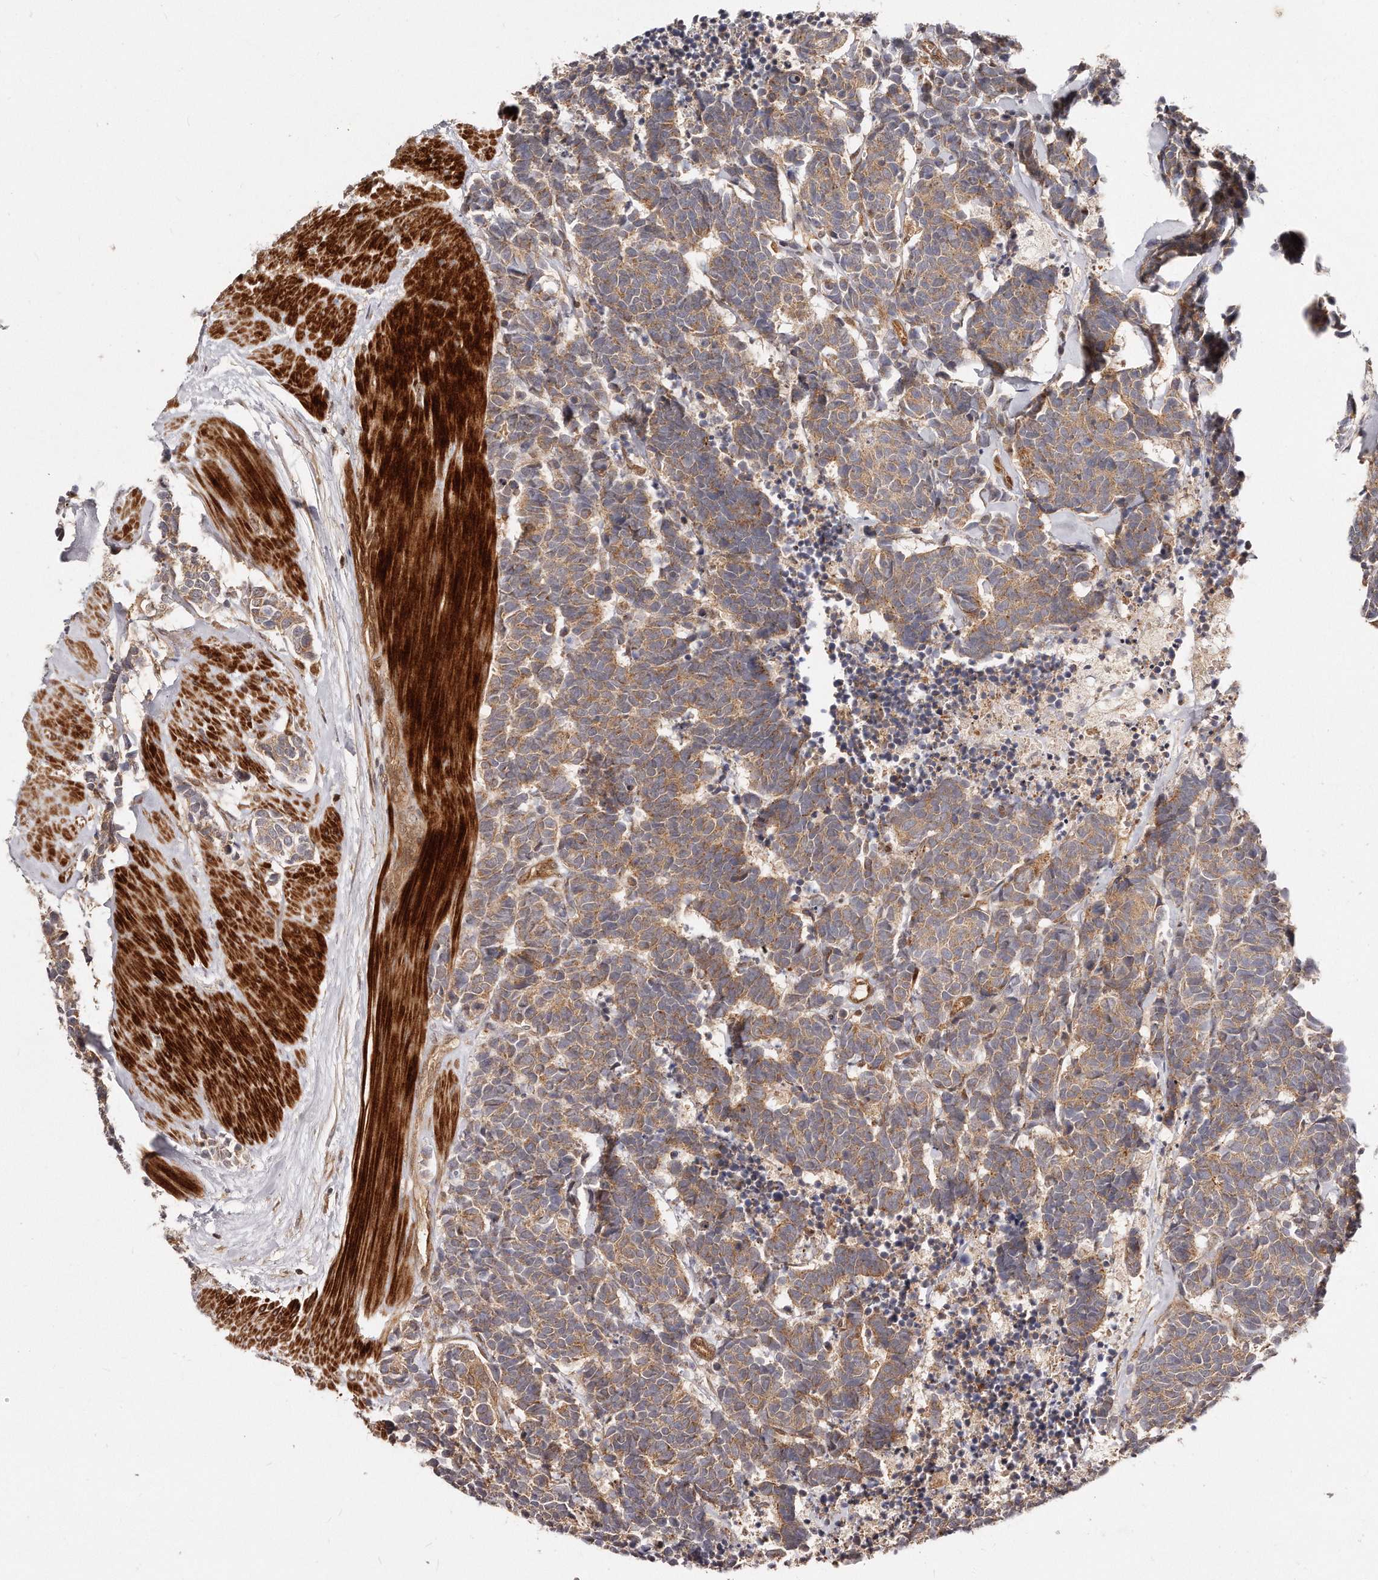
{"staining": {"intensity": "weak", "quantity": ">75%", "location": "cytoplasmic/membranous"}, "tissue": "carcinoid", "cell_type": "Tumor cells", "image_type": "cancer", "snomed": [{"axis": "morphology", "description": "Carcinoma, NOS"}, {"axis": "morphology", "description": "Carcinoid, malignant, NOS"}, {"axis": "topography", "description": "Urinary bladder"}], "caption": "Tumor cells demonstrate weak cytoplasmic/membranous staining in about >75% of cells in carcinoid.", "gene": "GBP4", "patient": {"sex": "male", "age": 57}}